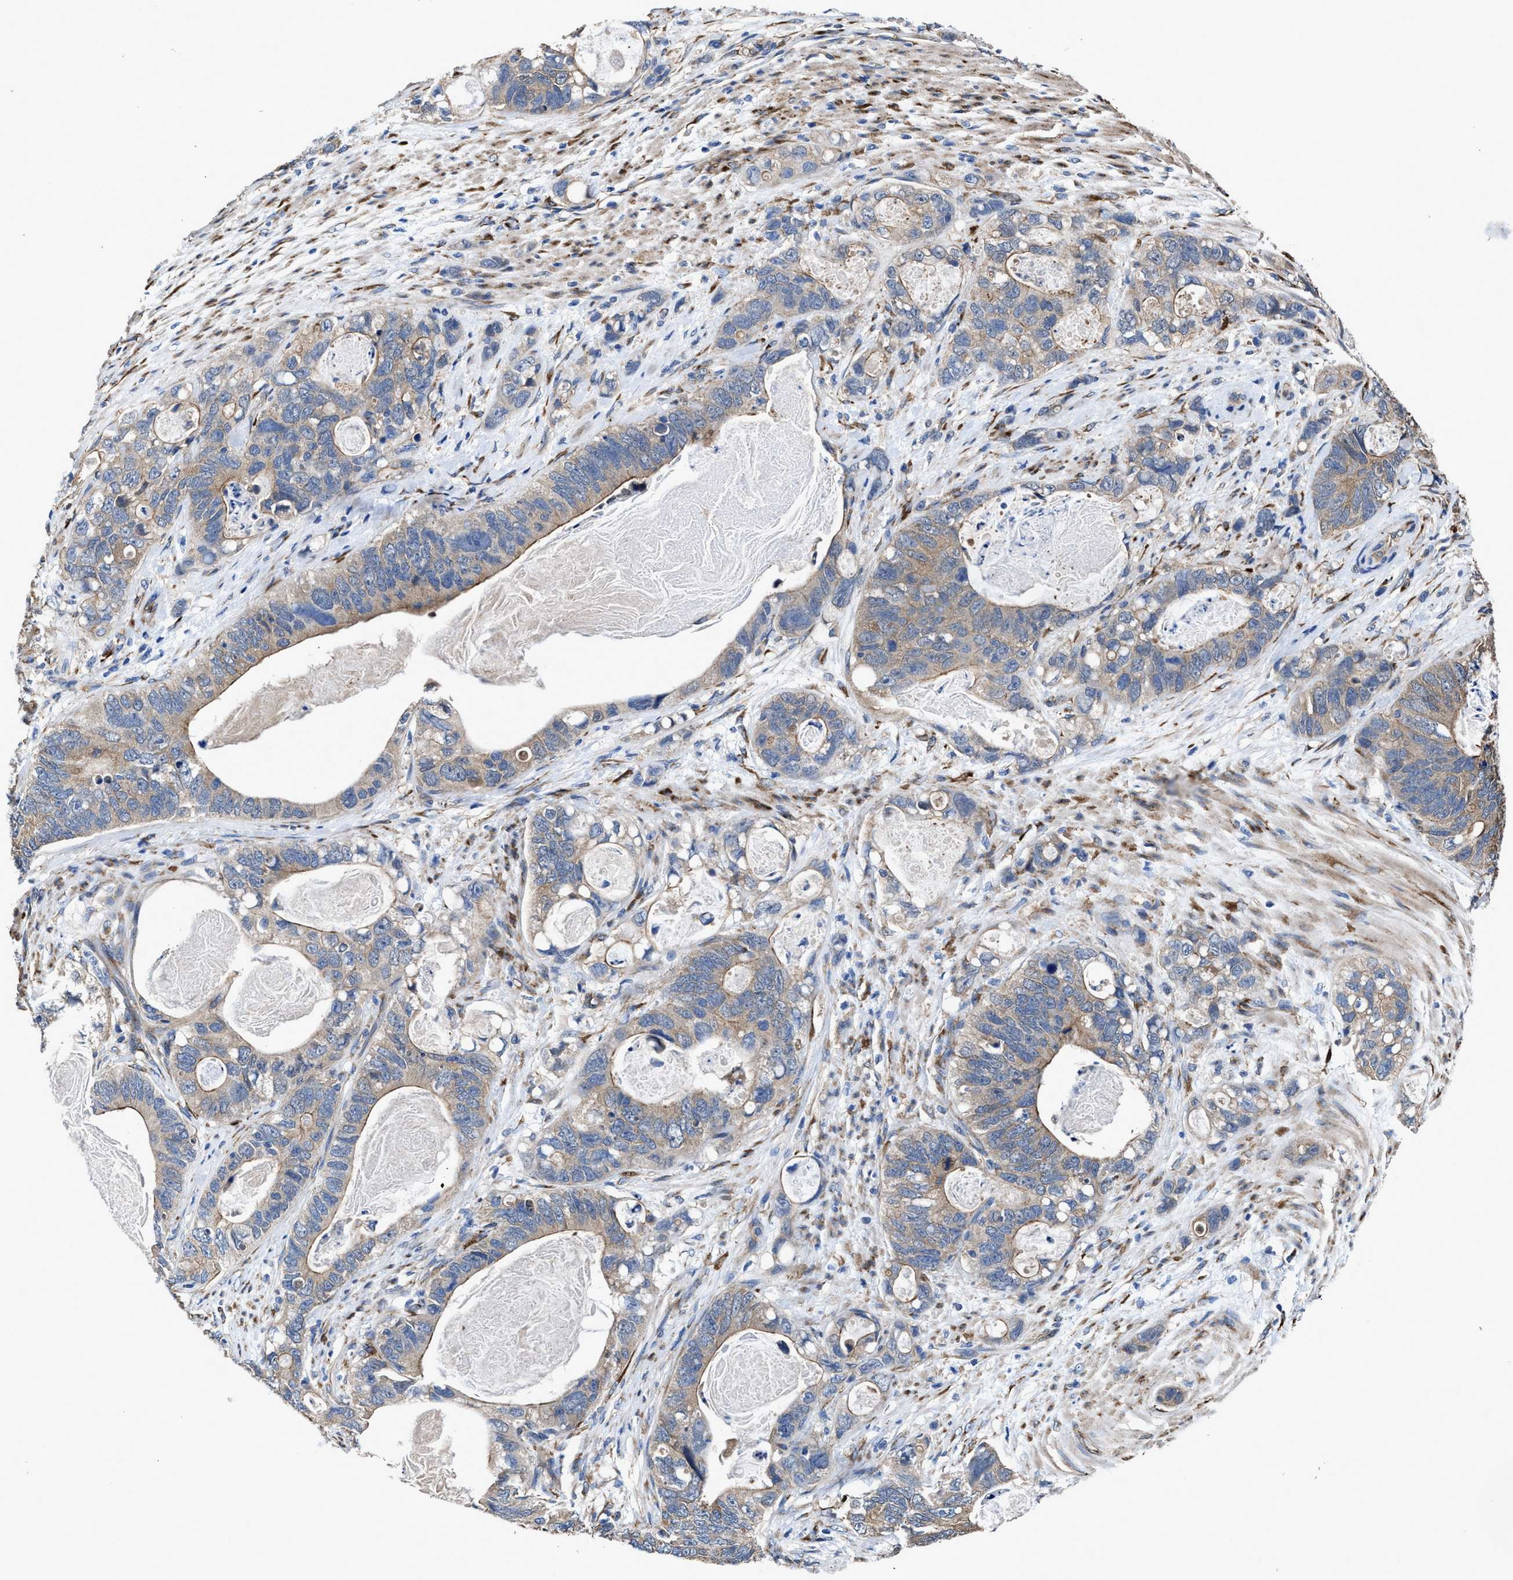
{"staining": {"intensity": "weak", "quantity": ">75%", "location": "cytoplasmic/membranous"}, "tissue": "stomach cancer", "cell_type": "Tumor cells", "image_type": "cancer", "snomed": [{"axis": "morphology", "description": "Normal tissue, NOS"}, {"axis": "morphology", "description": "Adenocarcinoma, NOS"}, {"axis": "topography", "description": "Stomach"}], "caption": "Stomach cancer was stained to show a protein in brown. There is low levels of weak cytoplasmic/membranous expression in approximately >75% of tumor cells. (DAB (3,3'-diaminobenzidine) IHC, brown staining for protein, blue staining for nuclei).", "gene": "IDNK", "patient": {"sex": "female", "age": 89}}